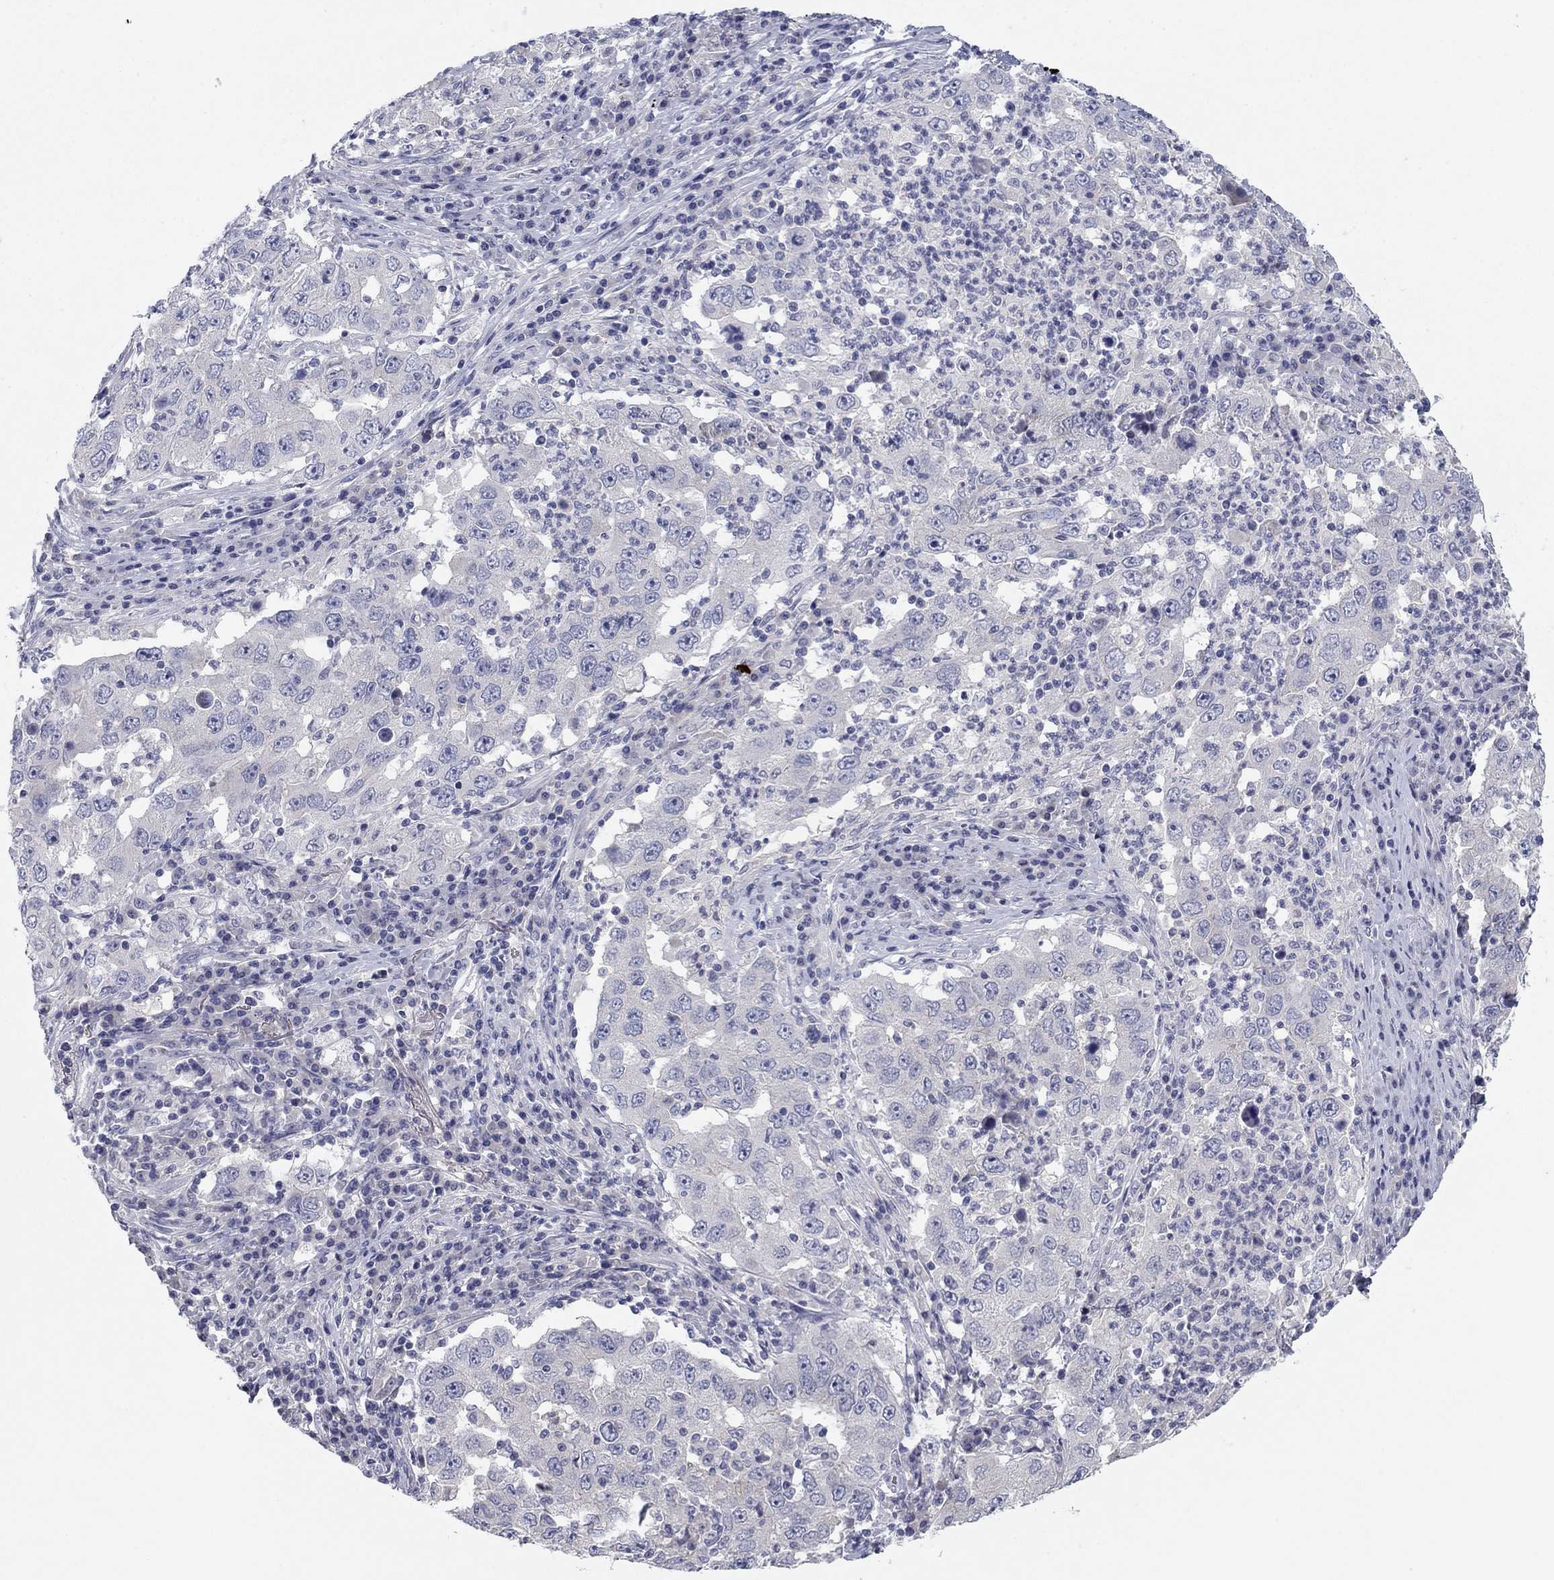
{"staining": {"intensity": "negative", "quantity": "none", "location": "none"}, "tissue": "lung cancer", "cell_type": "Tumor cells", "image_type": "cancer", "snomed": [{"axis": "morphology", "description": "Adenocarcinoma, NOS"}, {"axis": "topography", "description": "Lung"}], "caption": "This is a image of immunohistochemistry staining of lung adenocarcinoma, which shows no staining in tumor cells.", "gene": "CNTNAP4", "patient": {"sex": "male", "age": 73}}